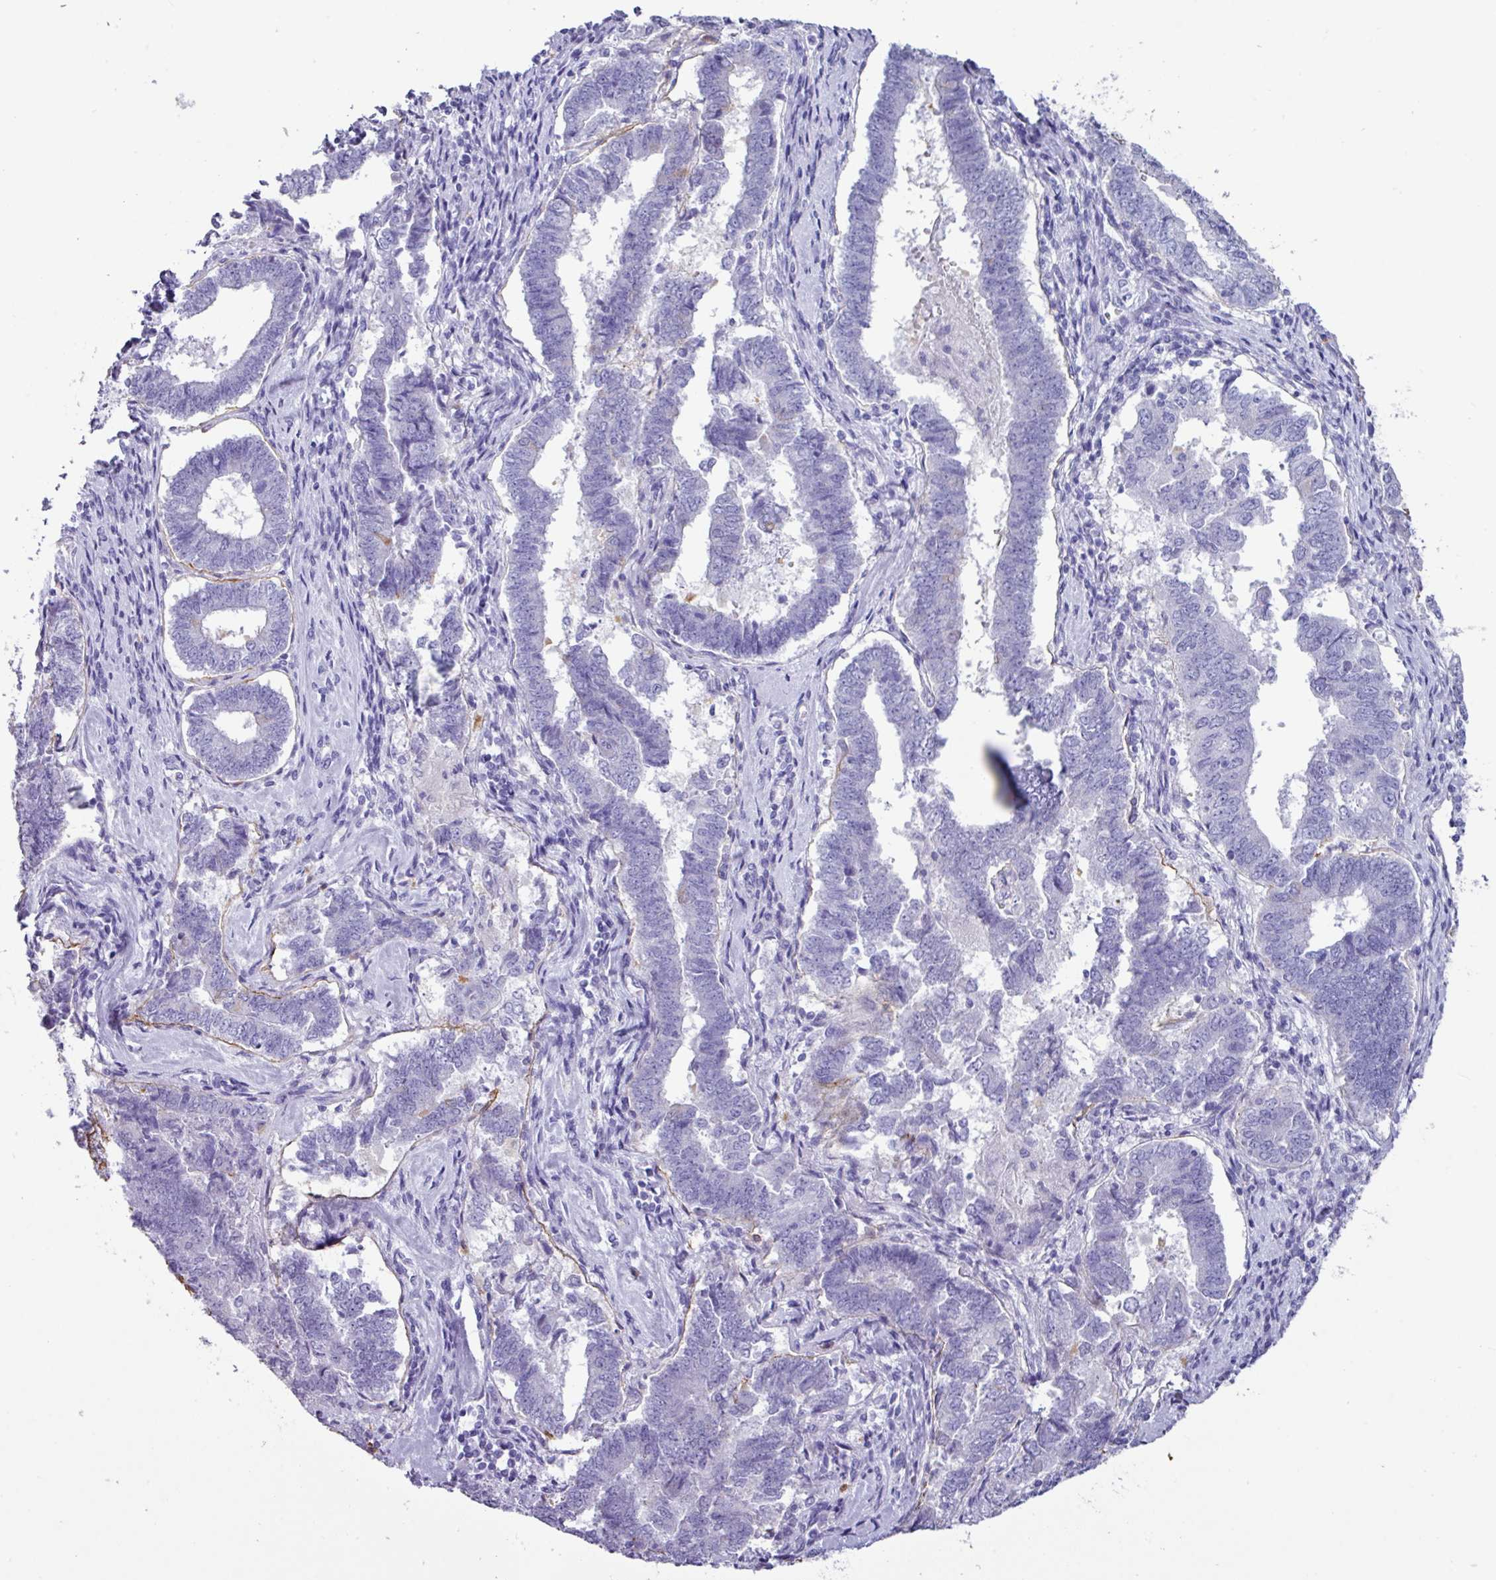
{"staining": {"intensity": "negative", "quantity": "none", "location": "none"}, "tissue": "endometrial cancer", "cell_type": "Tumor cells", "image_type": "cancer", "snomed": [{"axis": "morphology", "description": "Adenocarcinoma, NOS"}, {"axis": "topography", "description": "Endometrium"}], "caption": "Immunohistochemistry (IHC) of endometrial cancer (adenocarcinoma) displays no positivity in tumor cells.", "gene": "ZNF524", "patient": {"sex": "female", "age": 72}}